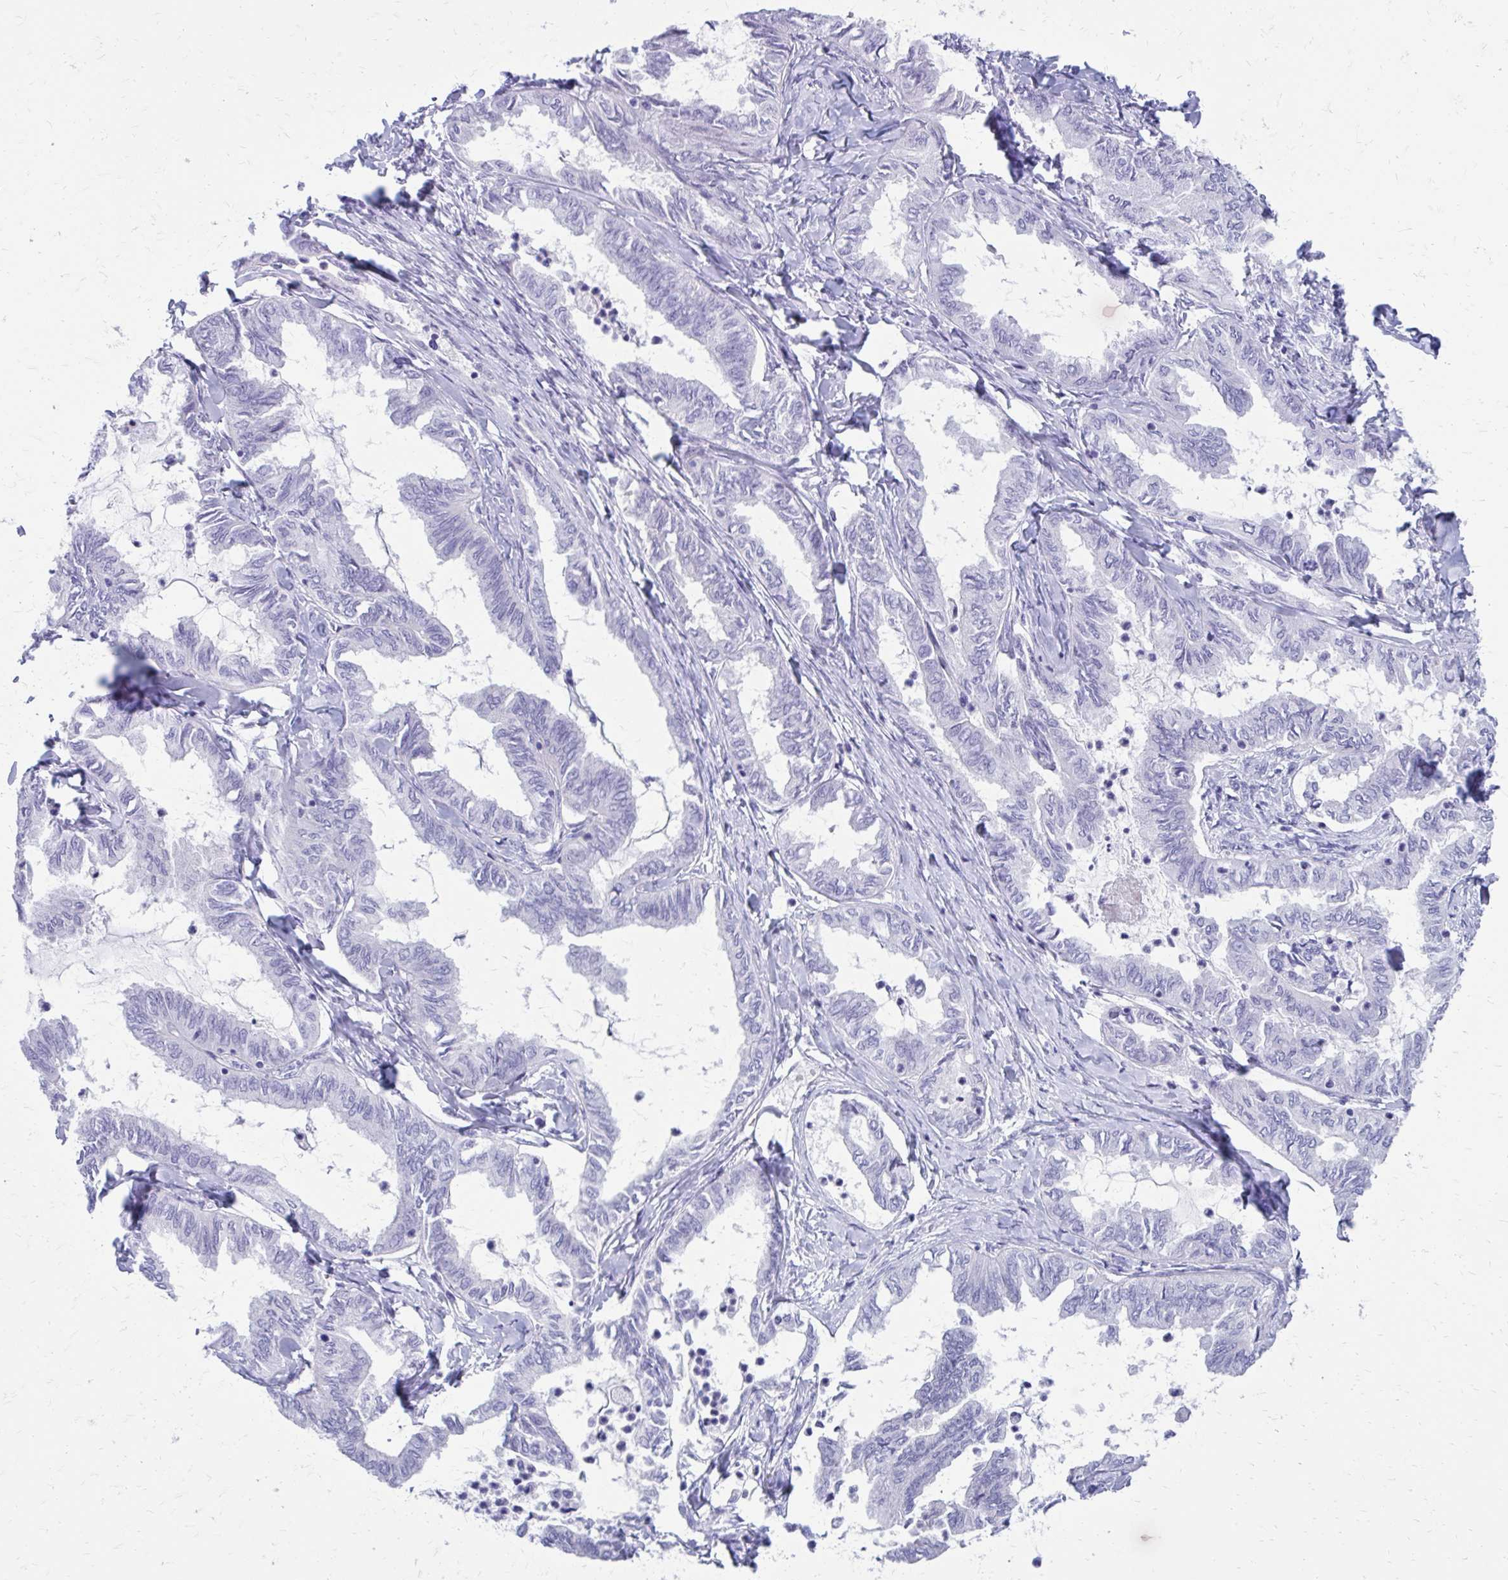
{"staining": {"intensity": "negative", "quantity": "none", "location": "none"}, "tissue": "ovarian cancer", "cell_type": "Tumor cells", "image_type": "cancer", "snomed": [{"axis": "morphology", "description": "Carcinoma, endometroid"}, {"axis": "topography", "description": "Ovary"}], "caption": "Immunohistochemistry (IHC) image of human ovarian cancer (endometroid carcinoma) stained for a protein (brown), which displays no expression in tumor cells.", "gene": "LCN15", "patient": {"sex": "female", "age": 70}}